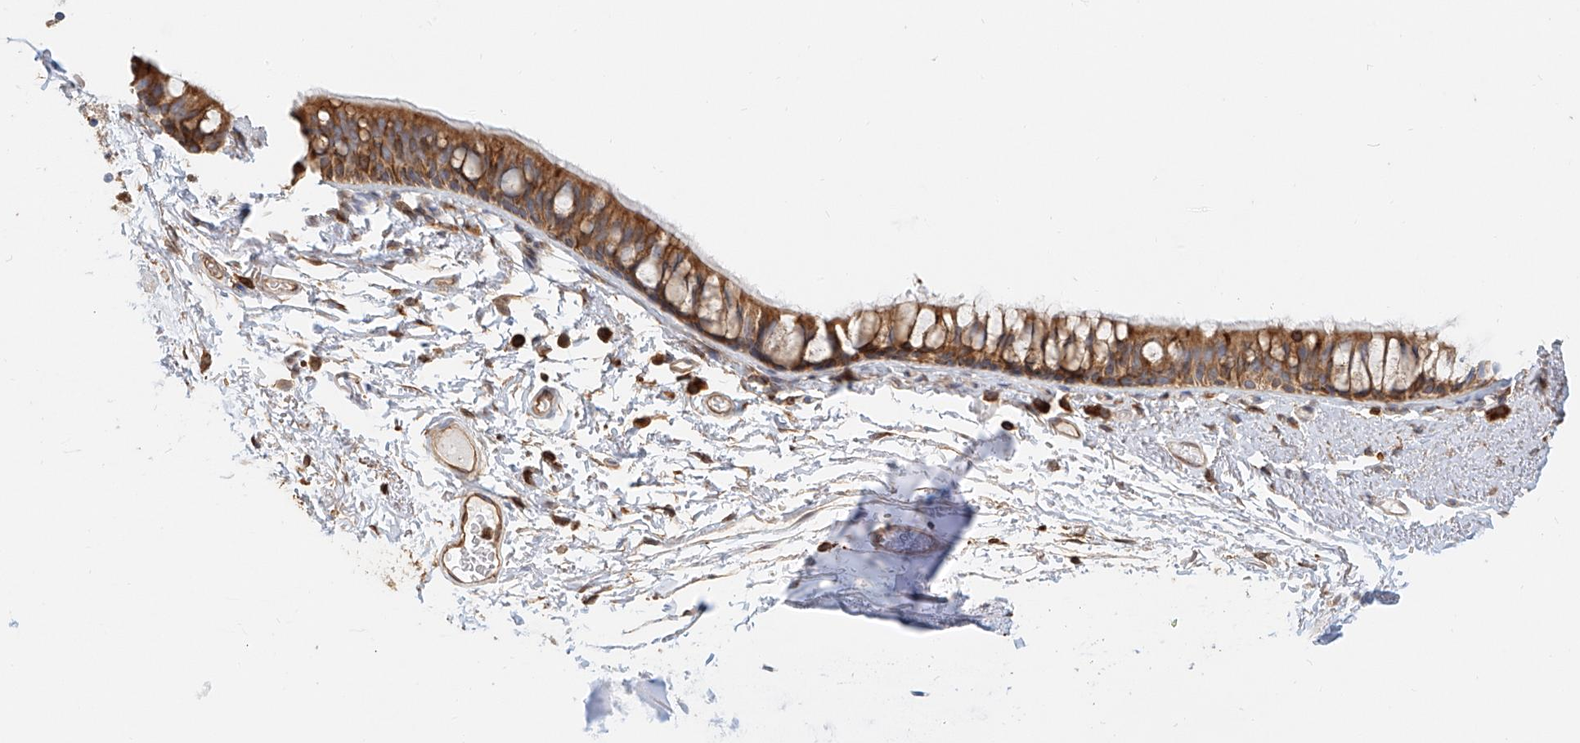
{"staining": {"intensity": "moderate", "quantity": ">75%", "location": "cytoplasmic/membranous"}, "tissue": "bronchus", "cell_type": "Respiratory epithelial cells", "image_type": "normal", "snomed": [{"axis": "morphology", "description": "Normal tissue, NOS"}, {"axis": "topography", "description": "Cartilage tissue"}, {"axis": "topography", "description": "Bronchus"}], "caption": "Brown immunohistochemical staining in unremarkable human bronchus exhibits moderate cytoplasmic/membranous positivity in approximately >75% of respiratory epithelial cells.", "gene": "DHRS7", "patient": {"sex": "female", "age": 73}}